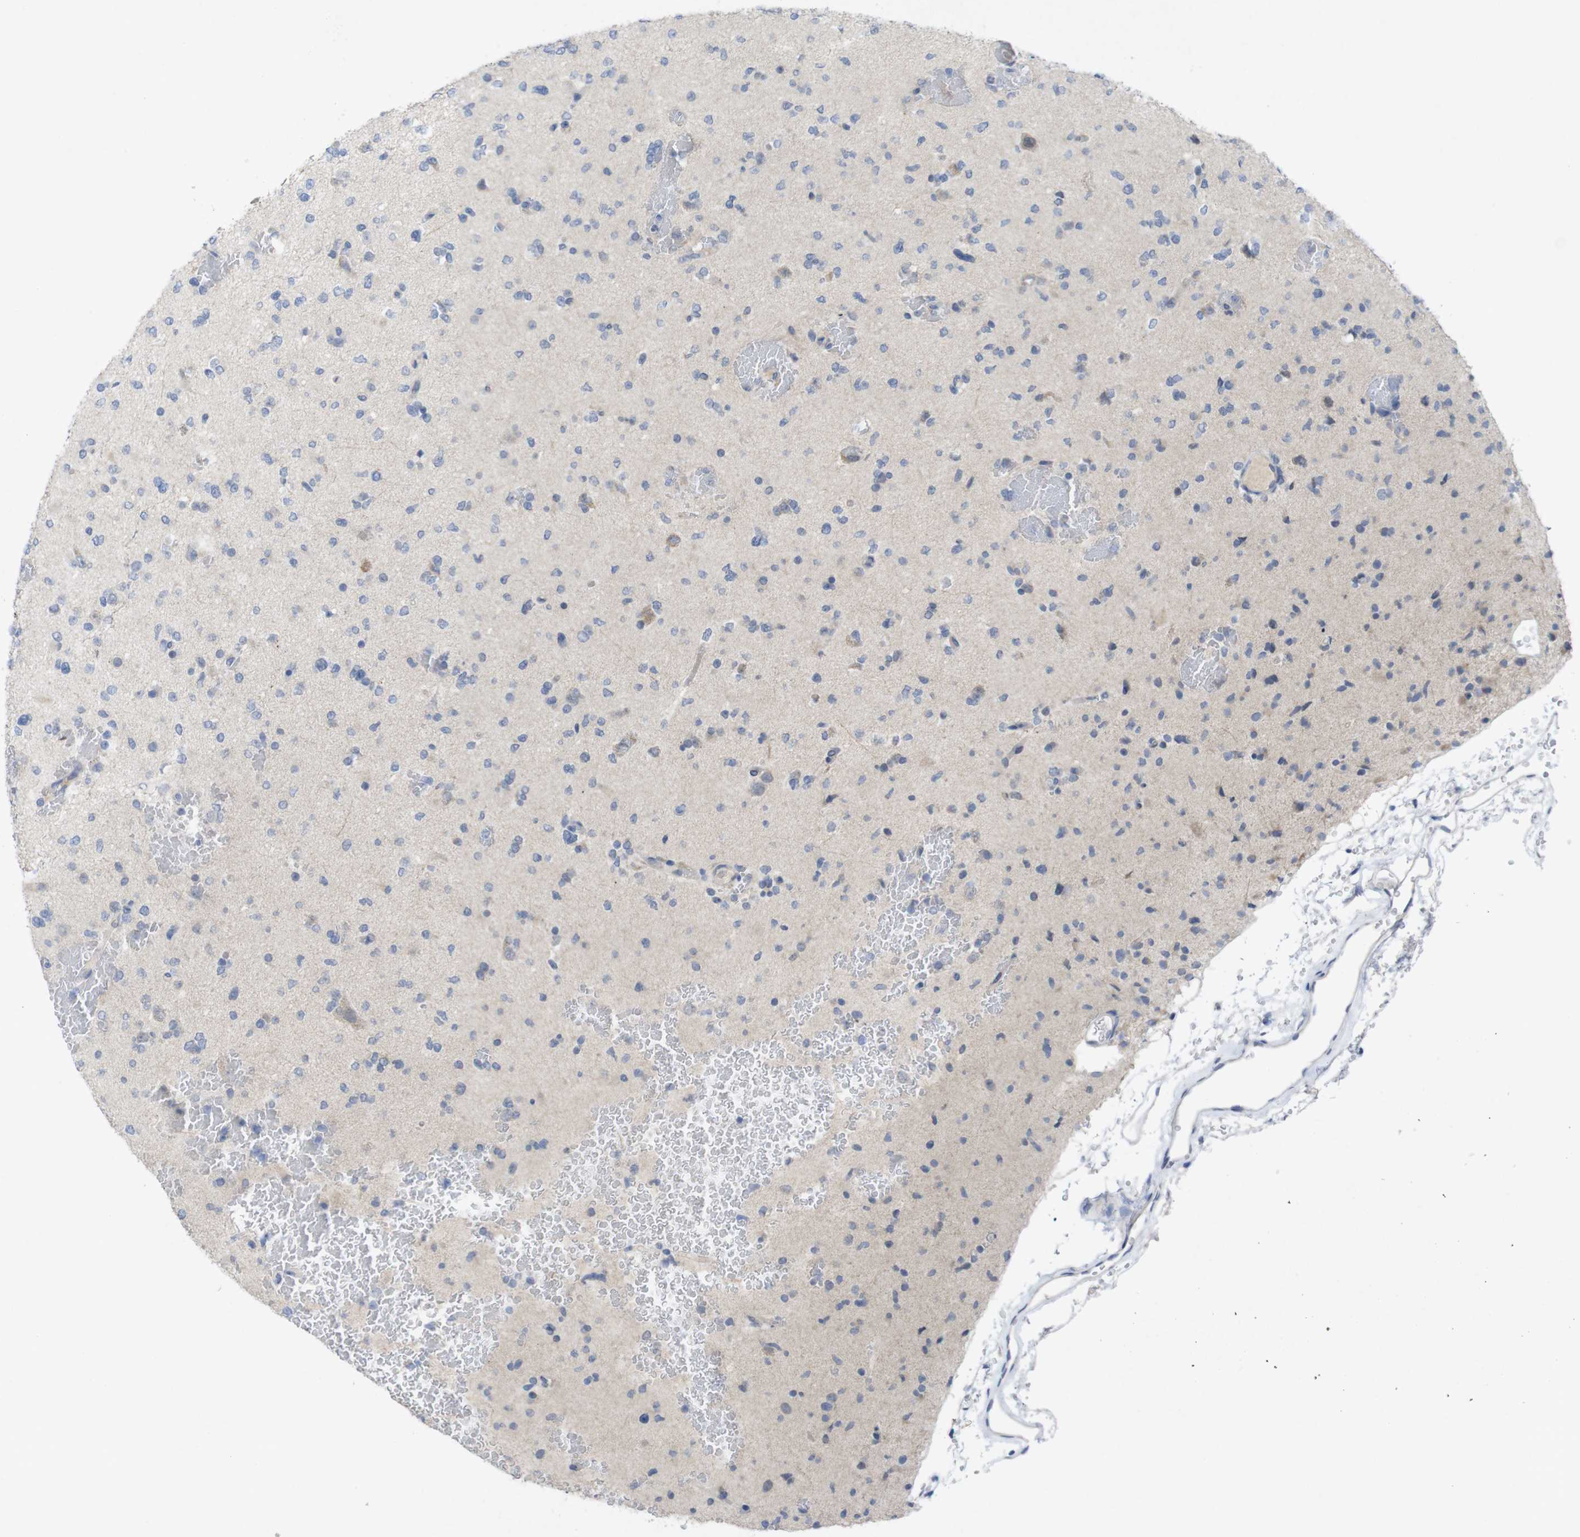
{"staining": {"intensity": "weak", "quantity": "<25%", "location": "cytoplasmic/membranous"}, "tissue": "glioma", "cell_type": "Tumor cells", "image_type": "cancer", "snomed": [{"axis": "morphology", "description": "Glioma, malignant, Low grade"}, {"axis": "topography", "description": "Brain"}], "caption": "Tumor cells show no significant staining in glioma.", "gene": "SLAMF7", "patient": {"sex": "female", "age": 22}}